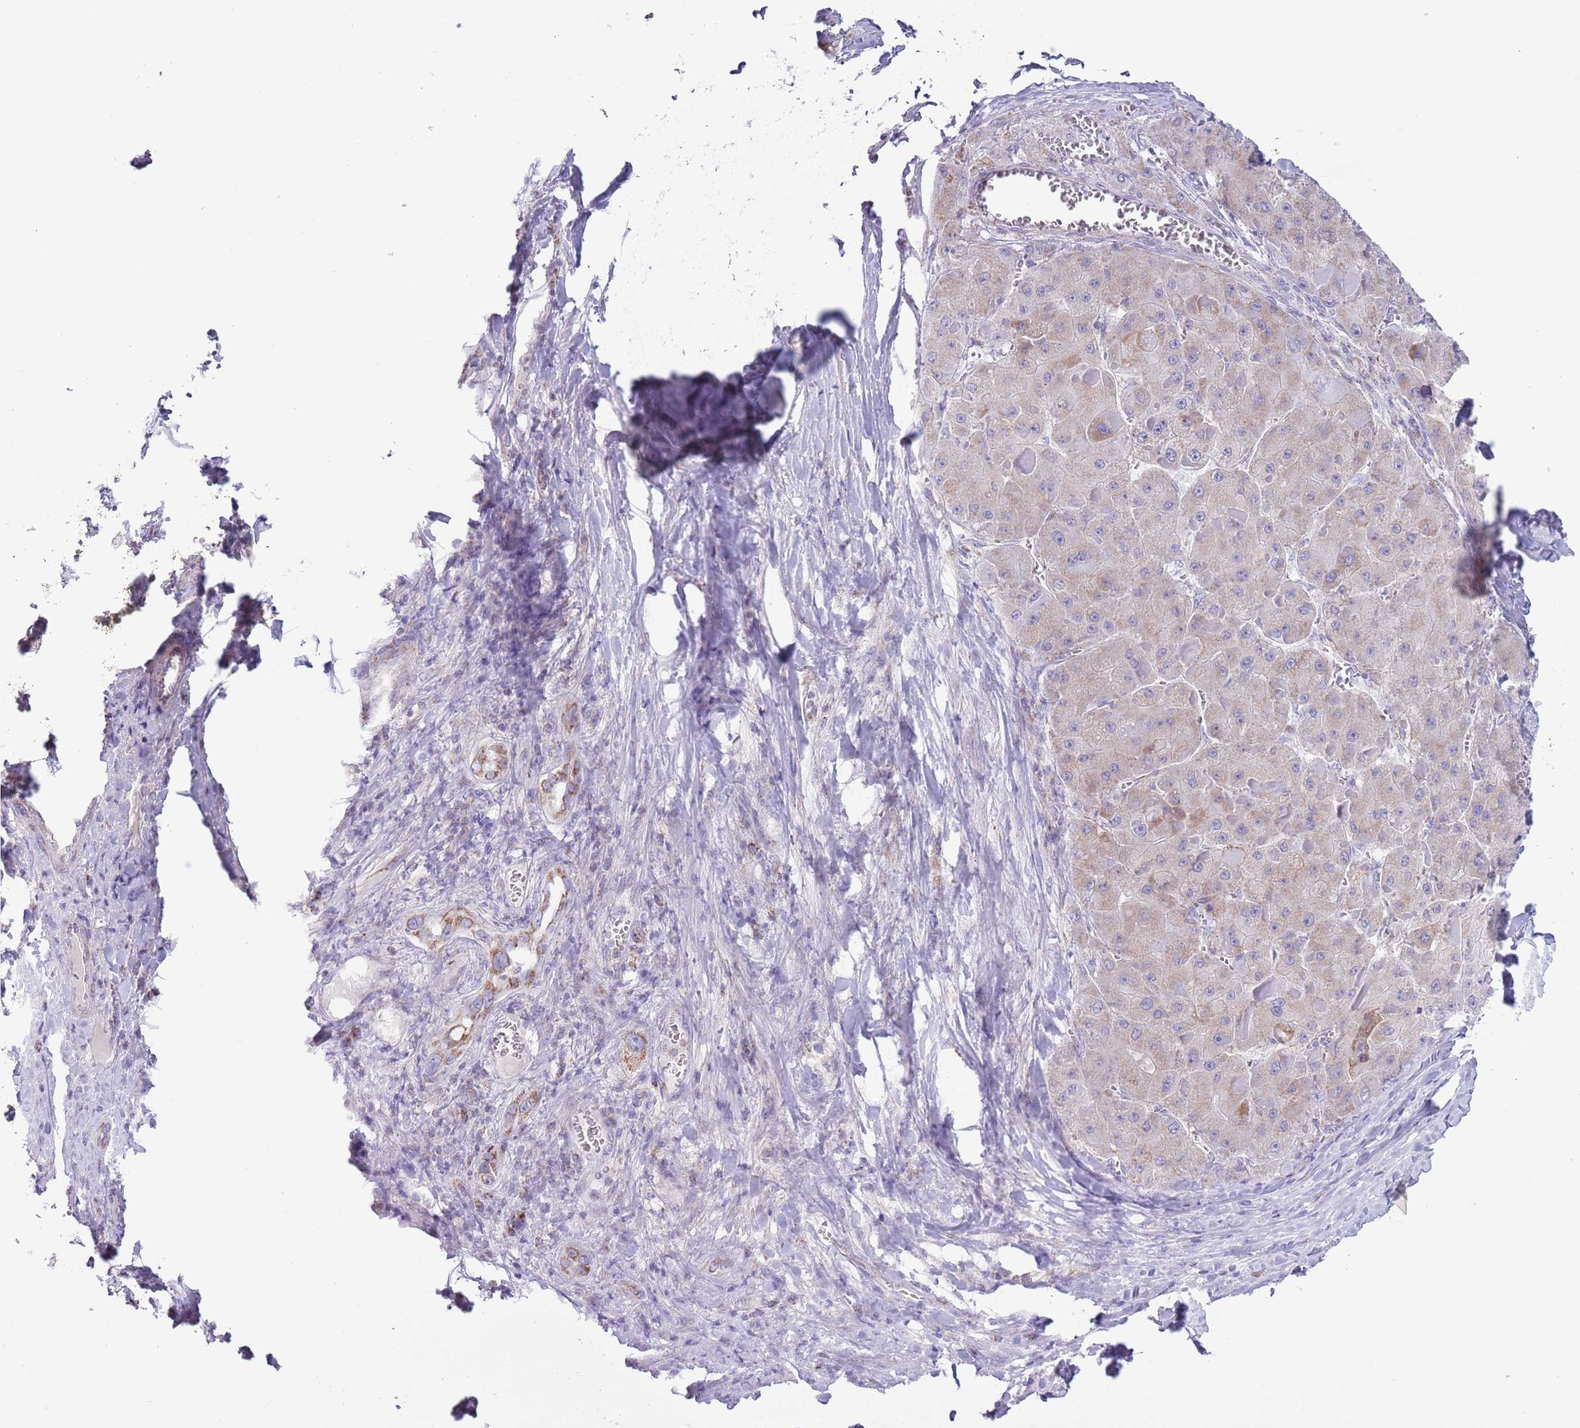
{"staining": {"intensity": "weak", "quantity": "25%-75%", "location": "cytoplasmic/membranous"}, "tissue": "liver cancer", "cell_type": "Tumor cells", "image_type": "cancer", "snomed": [{"axis": "morphology", "description": "Carcinoma, Hepatocellular, NOS"}, {"axis": "topography", "description": "Liver"}], "caption": "High-power microscopy captured an IHC micrograph of liver cancer (hepatocellular carcinoma), revealing weak cytoplasmic/membranous expression in about 25%-75% of tumor cells. The staining is performed using DAB brown chromogen to label protein expression. The nuclei are counter-stained blue using hematoxylin.", "gene": "ATP6V1B1", "patient": {"sex": "female", "age": 73}}